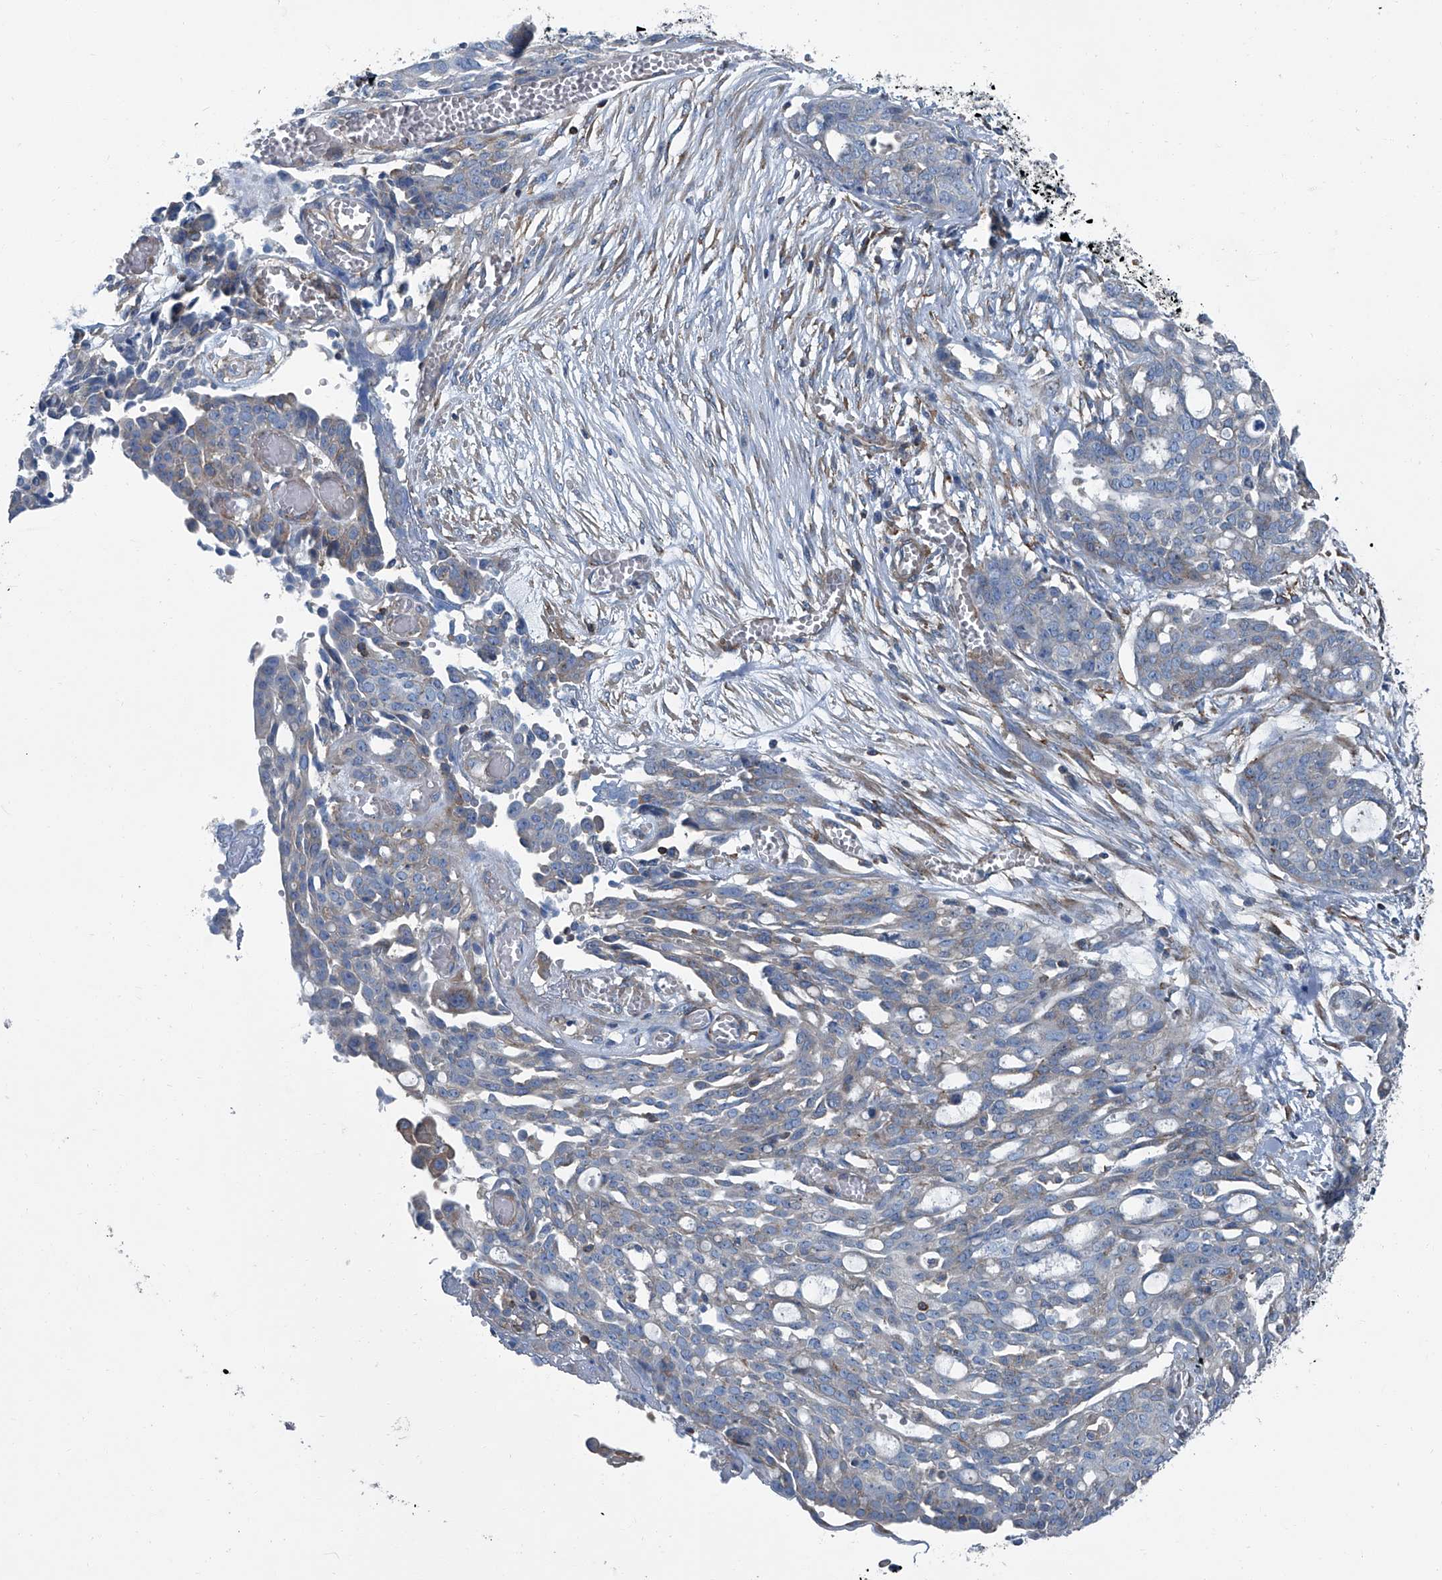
{"staining": {"intensity": "negative", "quantity": "none", "location": "none"}, "tissue": "ovarian cancer", "cell_type": "Tumor cells", "image_type": "cancer", "snomed": [{"axis": "morphology", "description": "Cystadenocarcinoma, serous, NOS"}, {"axis": "topography", "description": "Soft tissue"}, {"axis": "topography", "description": "Ovary"}], "caption": "Immunohistochemistry (IHC) of ovarian cancer displays no expression in tumor cells.", "gene": "SEPTIN7", "patient": {"sex": "female", "age": 57}}